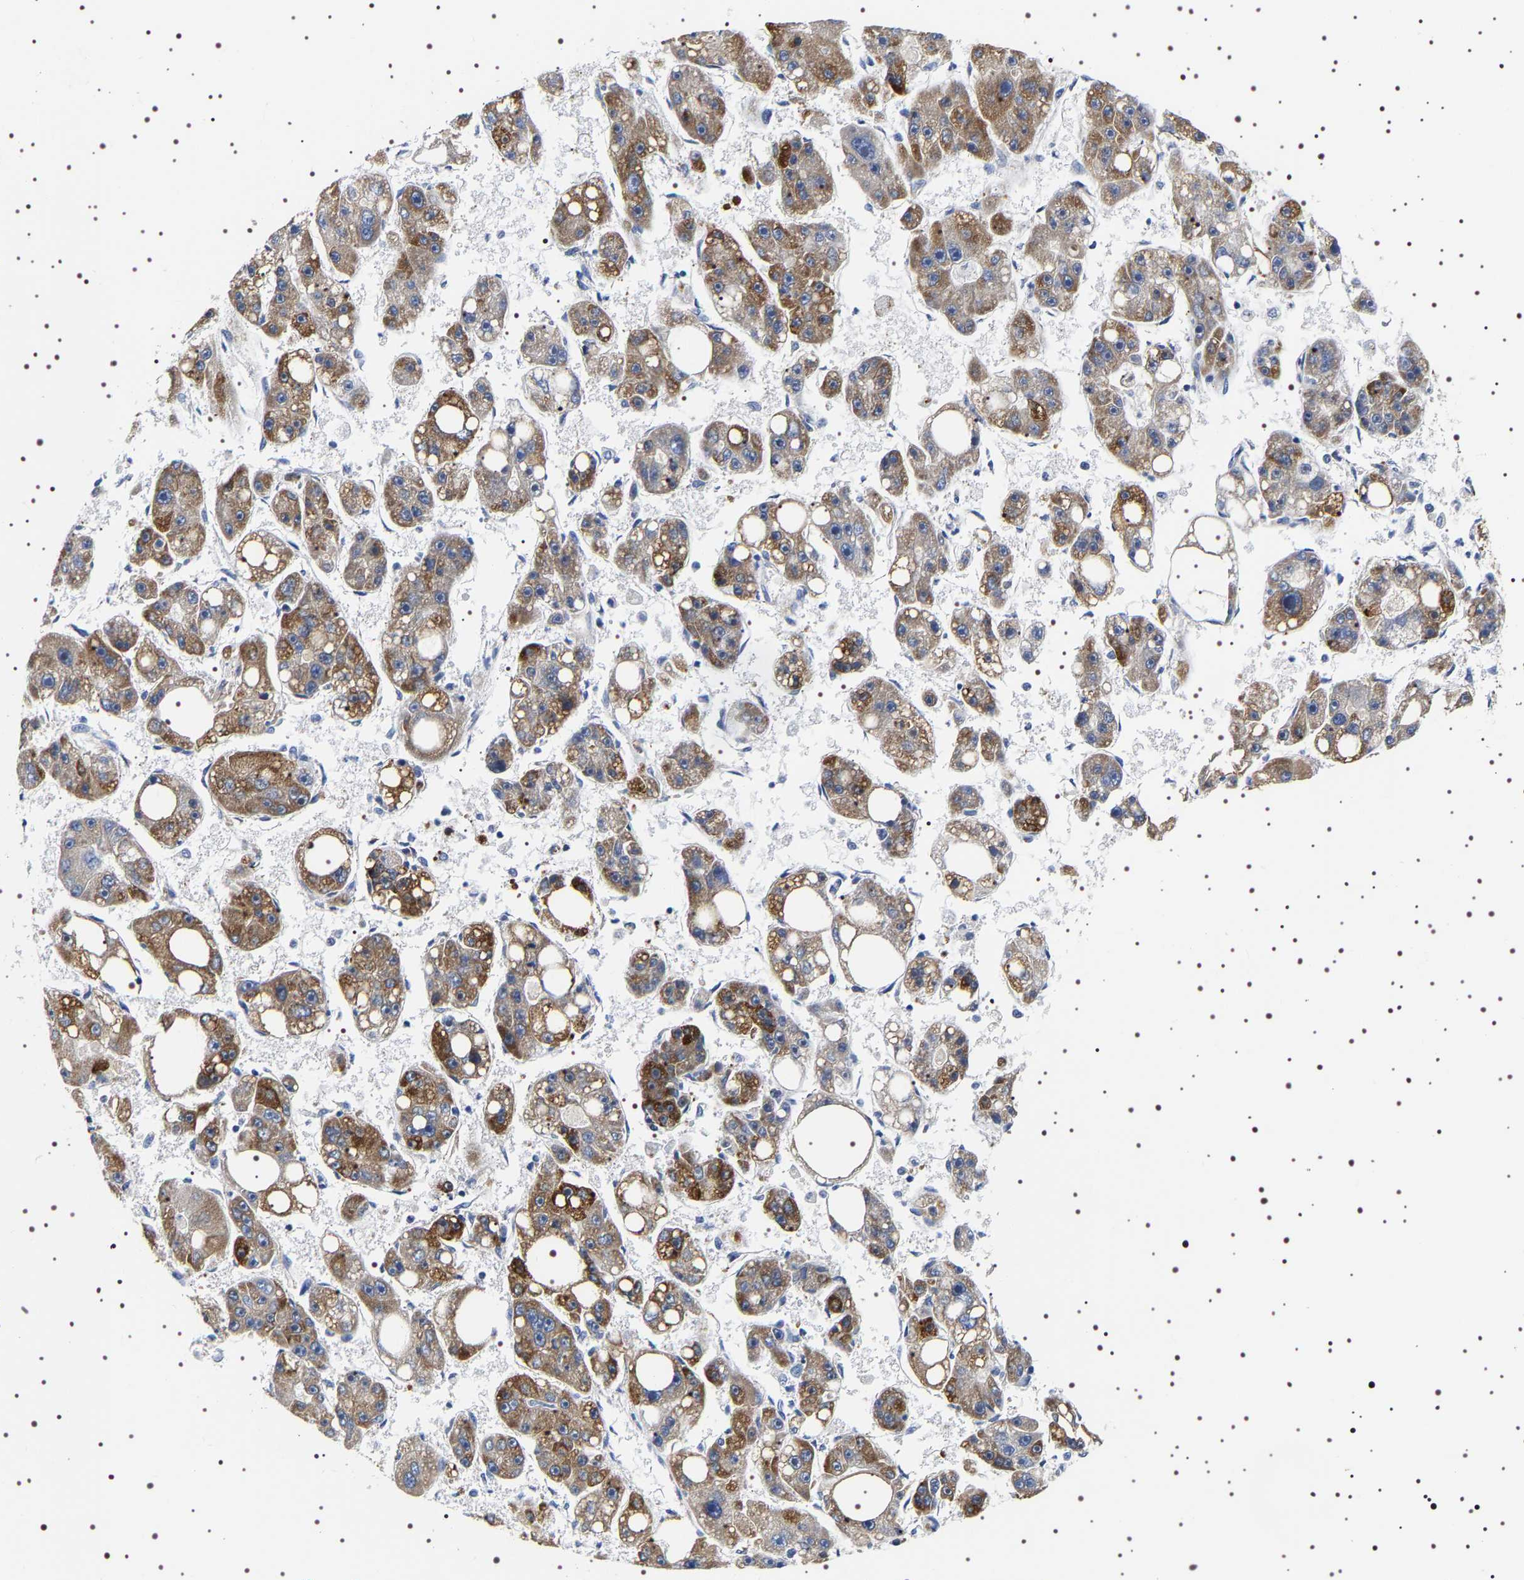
{"staining": {"intensity": "moderate", "quantity": ">75%", "location": "cytoplasmic/membranous"}, "tissue": "liver cancer", "cell_type": "Tumor cells", "image_type": "cancer", "snomed": [{"axis": "morphology", "description": "Carcinoma, Hepatocellular, NOS"}, {"axis": "topography", "description": "Liver"}], "caption": "About >75% of tumor cells in liver cancer (hepatocellular carcinoma) exhibit moderate cytoplasmic/membranous protein expression as visualized by brown immunohistochemical staining.", "gene": "SQLE", "patient": {"sex": "female", "age": 61}}